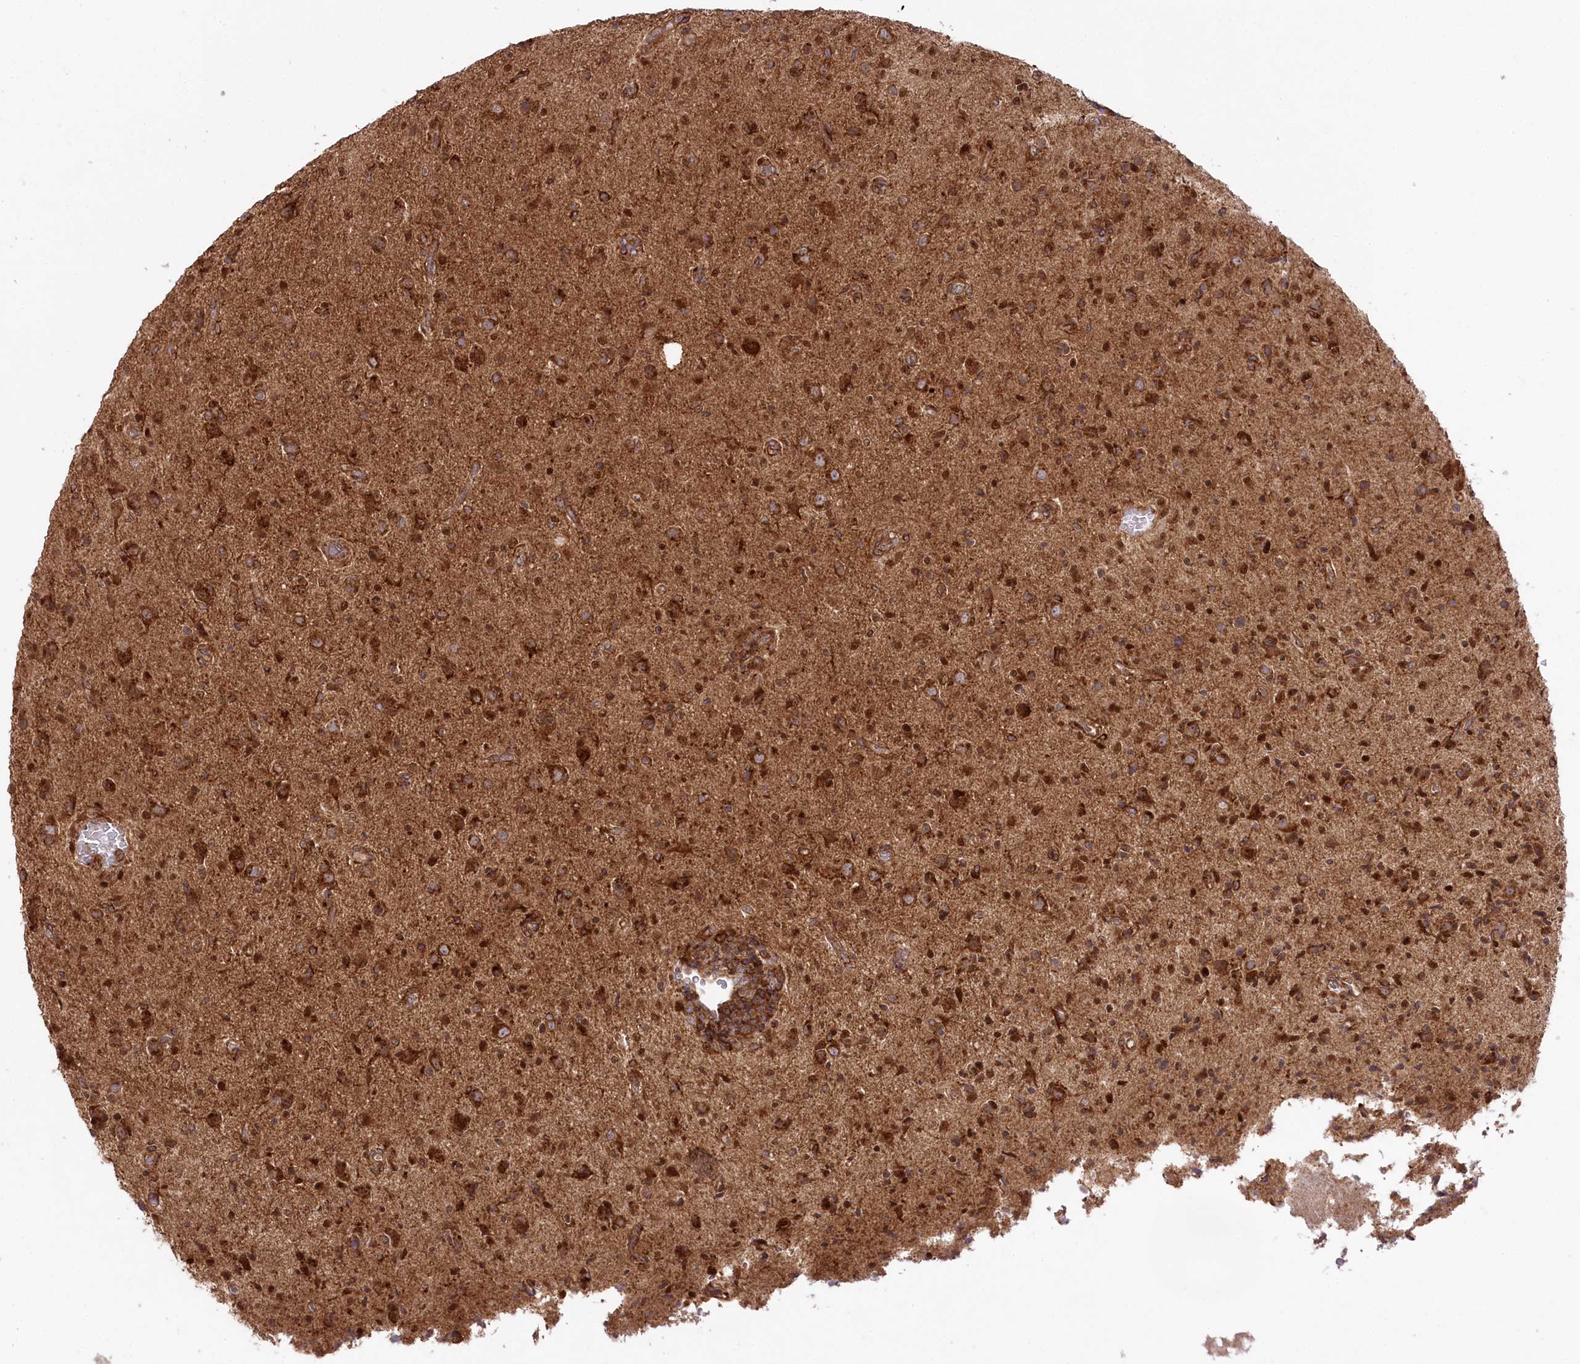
{"staining": {"intensity": "moderate", "quantity": ">75%", "location": "cytoplasmic/membranous,nuclear"}, "tissue": "glioma", "cell_type": "Tumor cells", "image_type": "cancer", "snomed": [{"axis": "morphology", "description": "Glioma, malignant, High grade"}, {"axis": "topography", "description": "Brain"}], "caption": "Immunohistochemistry (DAB (3,3'-diaminobenzidine)) staining of malignant high-grade glioma exhibits moderate cytoplasmic/membranous and nuclear protein positivity in about >75% of tumor cells.", "gene": "CCDC91", "patient": {"sex": "female", "age": 57}}